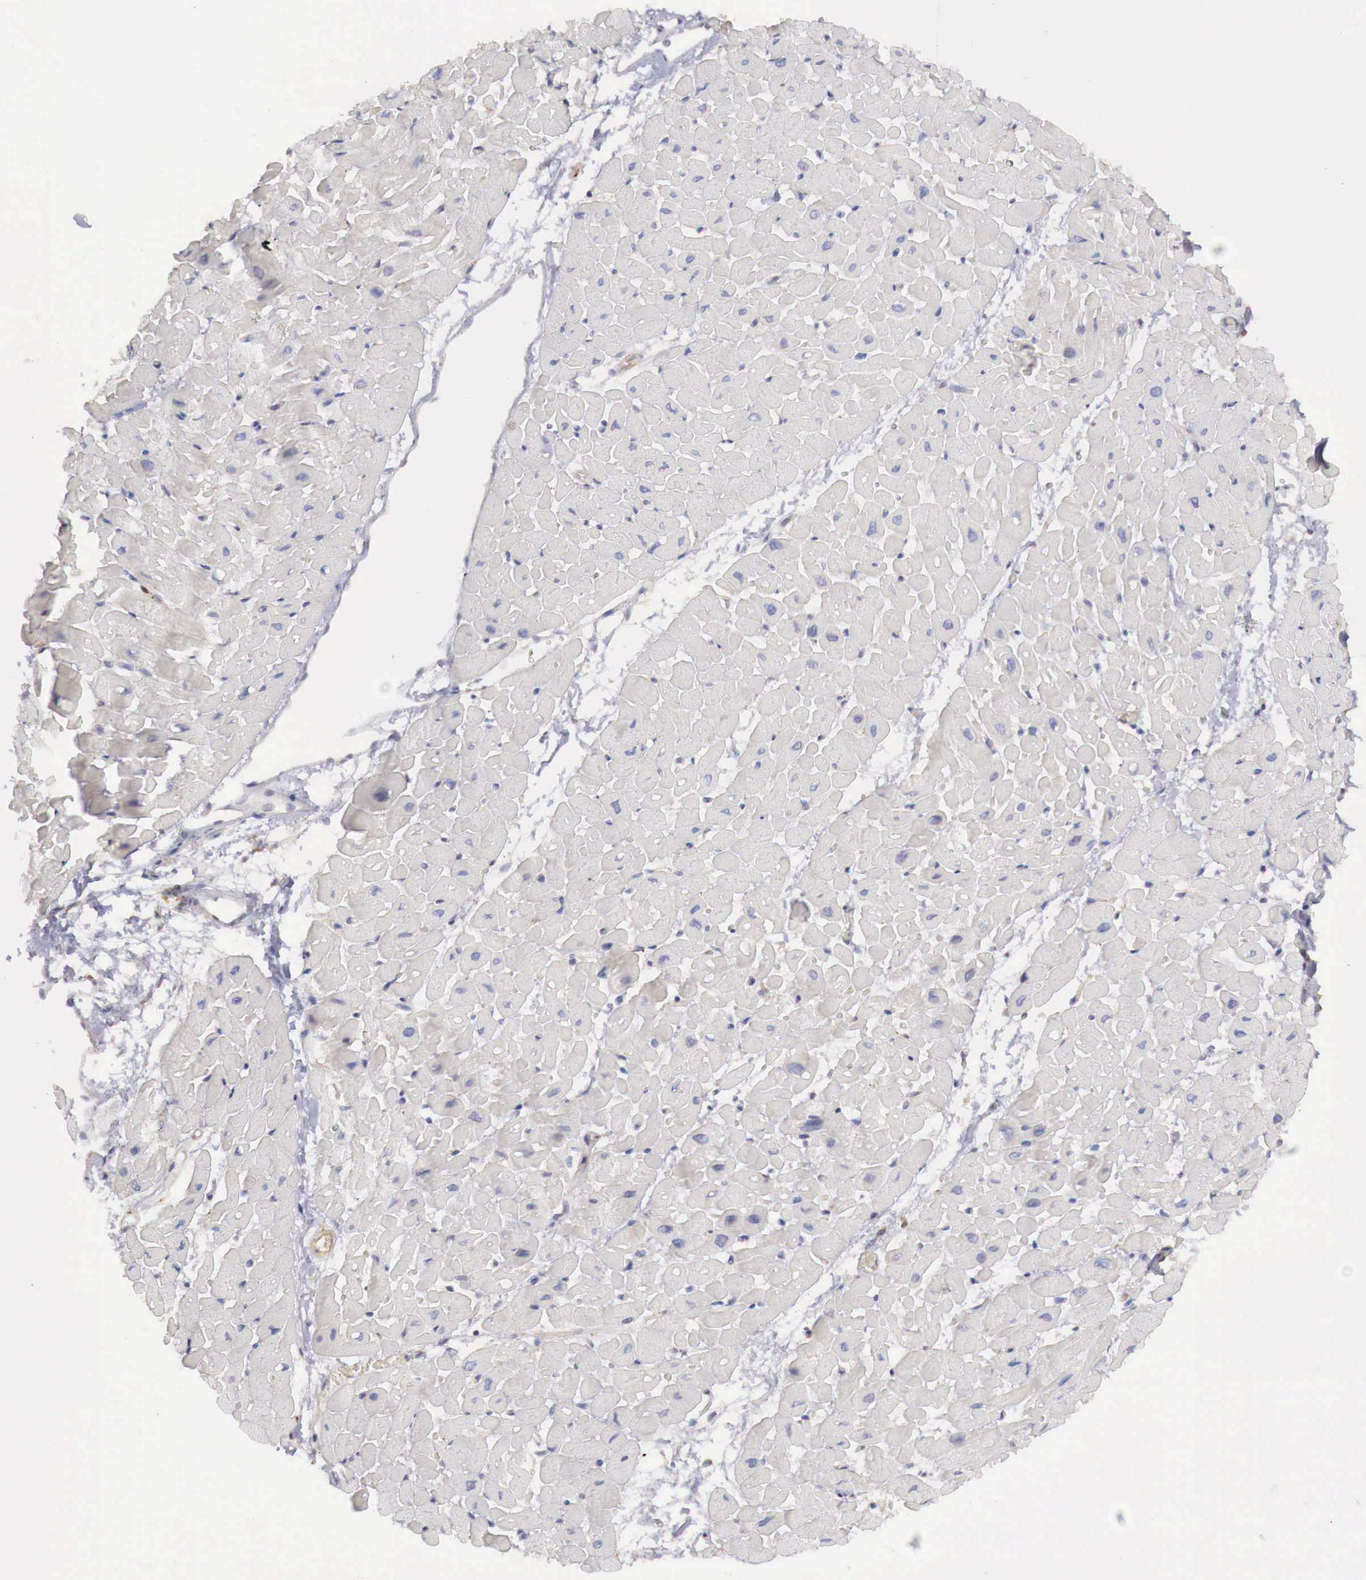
{"staining": {"intensity": "negative", "quantity": "none", "location": "none"}, "tissue": "heart muscle", "cell_type": "Cardiomyocytes", "image_type": "normal", "snomed": [{"axis": "morphology", "description": "Normal tissue, NOS"}, {"axis": "topography", "description": "Heart"}], "caption": "The immunohistochemistry (IHC) histopathology image has no significant expression in cardiomyocytes of heart muscle. (DAB immunohistochemistry (IHC), high magnification).", "gene": "KLHDC7B", "patient": {"sex": "male", "age": 45}}